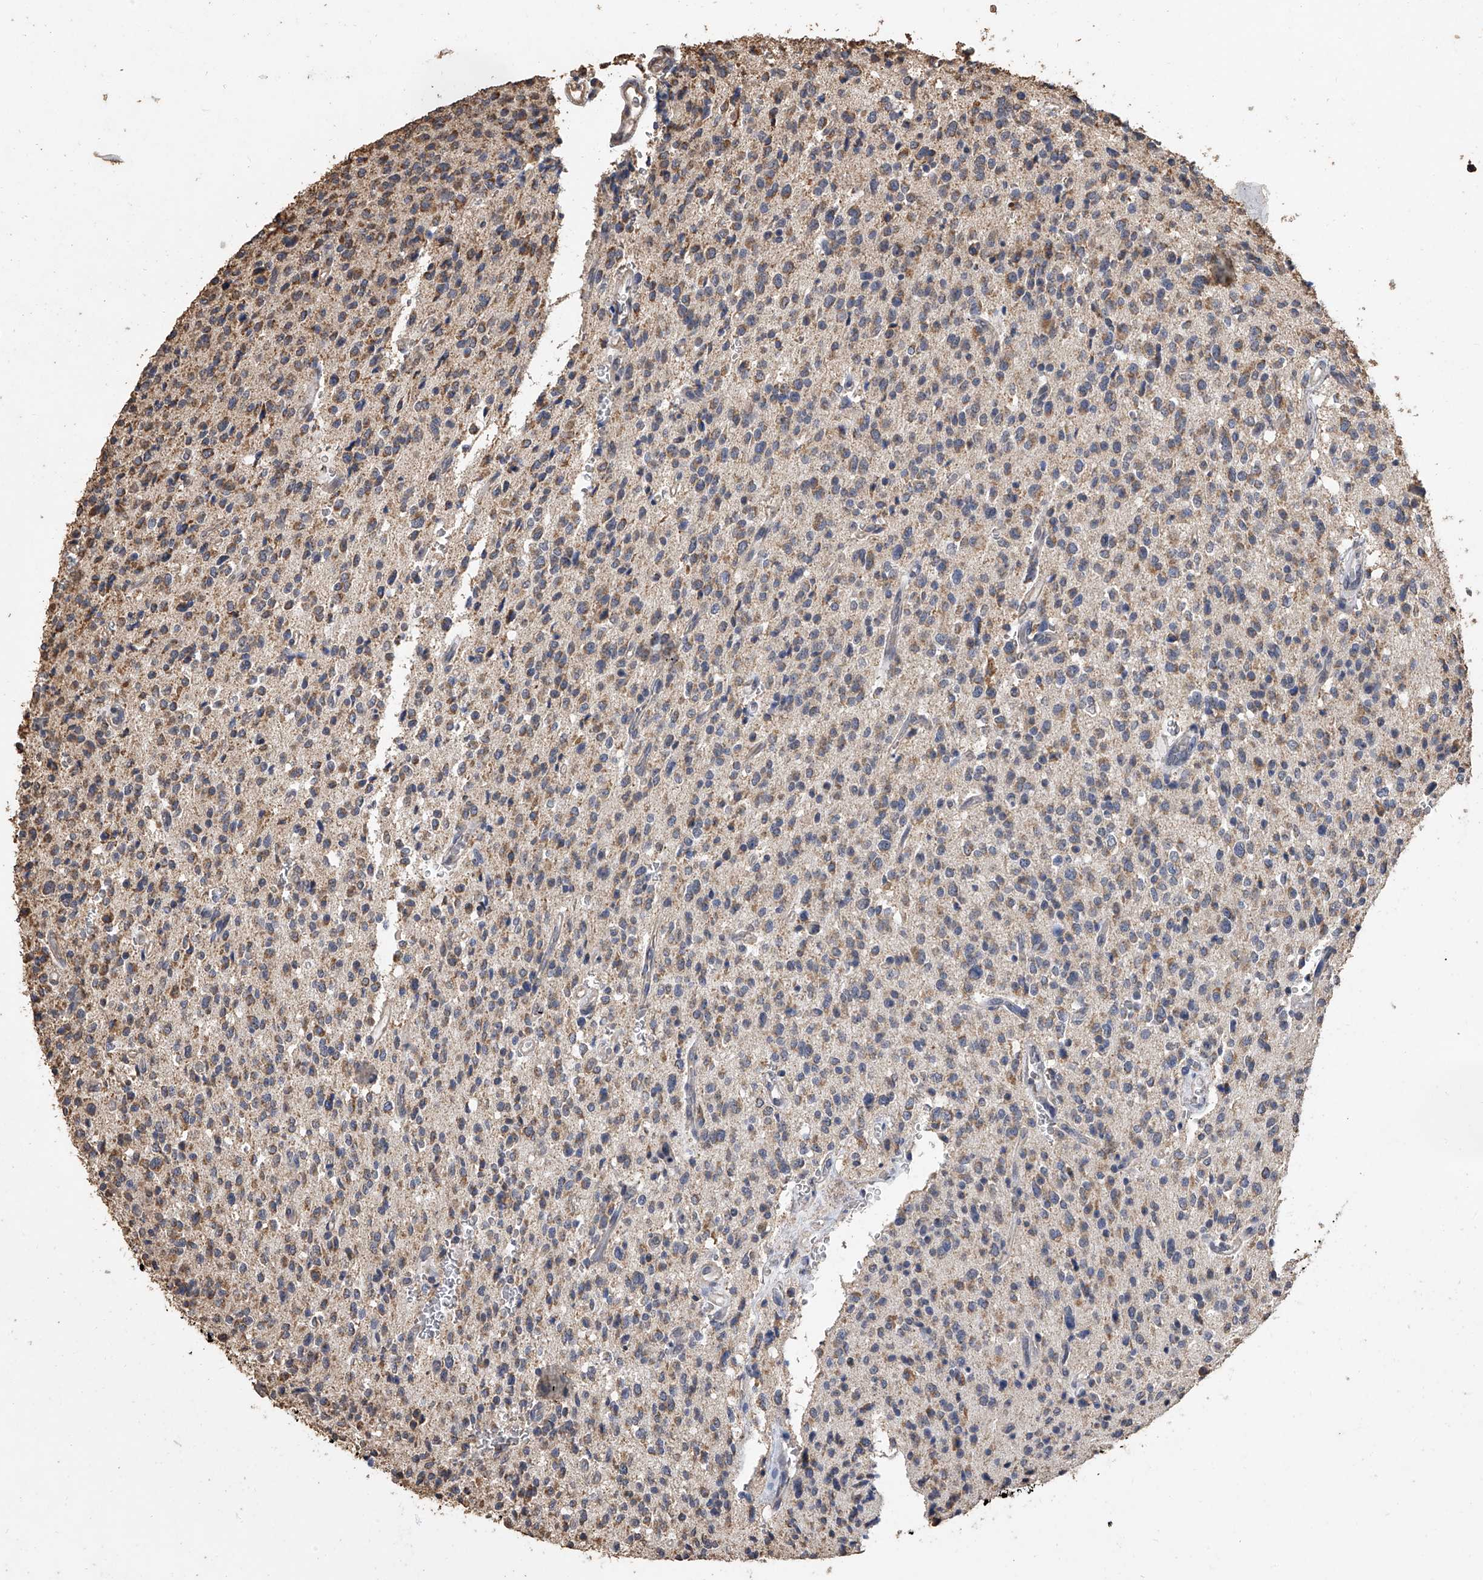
{"staining": {"intensity": "moderate", "quantity": "25%-75%", "location": "cytoplasmic/membranous"}, "tissue": "glioma", "cell_type": "Tumor cells", "image_type": "cancer", "snomed": [{"axis": "morphology", "description": "Glioma, malignant, High grade"}, {"axis": "topography", "description": "Brain"}], "caption": "A medium amount of moderate cytoplasmic/membranous staining is present in approximately 25%-75% of tumor cells in glioma tissue.", "gene": "MRPL28", "patient": {"sex": "male", "age": 34}}